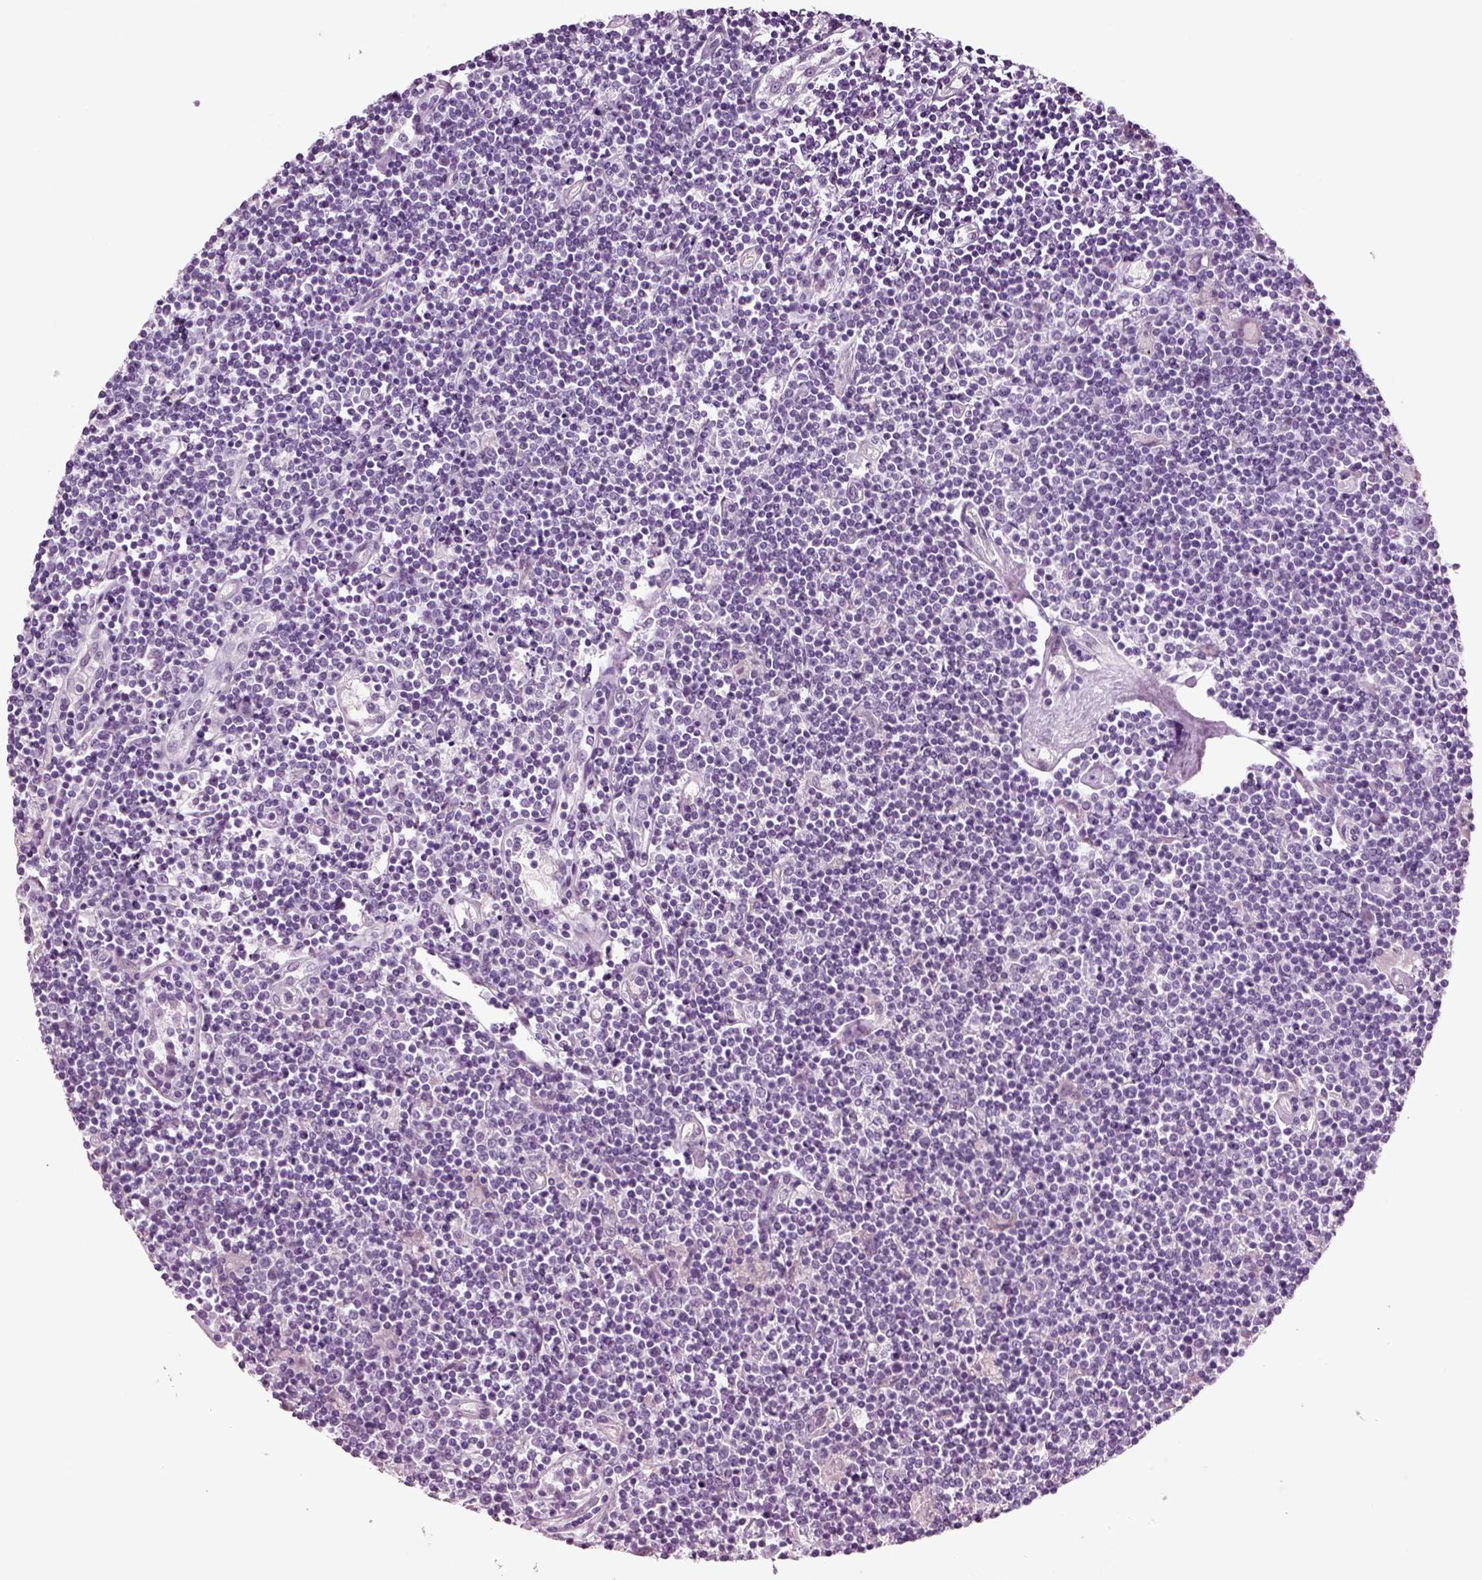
{"staining": {"intensity": "negative", "quantity": "none", "location": "none"}, "tissue": "lymphoma", "cell_type": "Tumor cells", "image_type": "cancer", "snomed": [{"axis": "morphology", "description": "Hodgkin's disease, NOS"}, {"axis": "topography", "description": "Lymph node"}], "caption": "Tumor cells are negative for brown protein staining in lymphoma.", "gene": "CRABP1", "patient": {"sex": "male", "age": 40}}